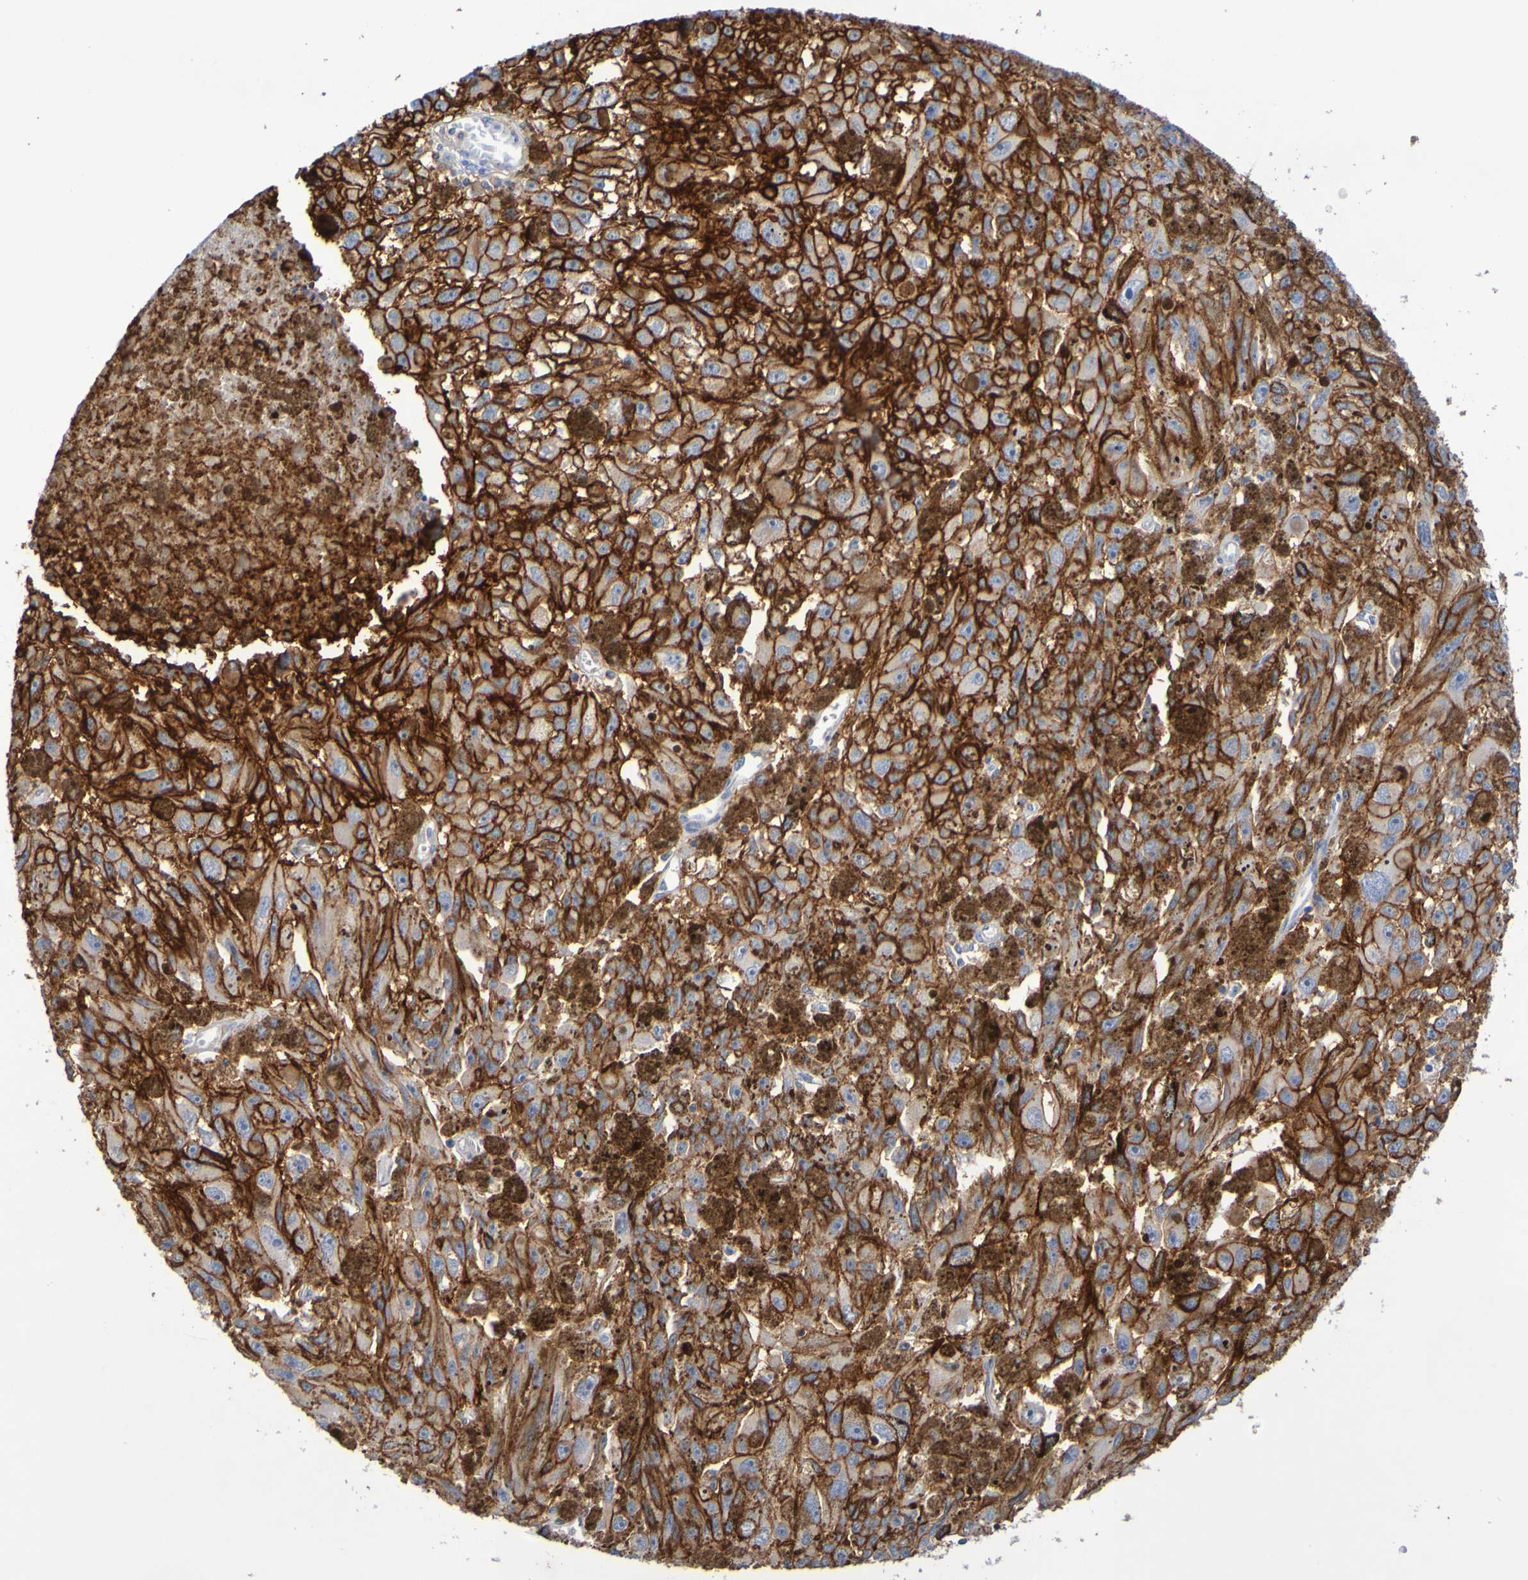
{"staining": {"intensity": "strong", "quantity": ">75%", "location": "cytoplasmic/membranous"}, "tissue": "melanoma", "cell_type": "Tumor cells", "image_type": "cancer", "snomed": [{"axis": "morphology", "description": "Malignant melanoma, NOS"}, {"axis": "topography", "description": "Skin"}], "caption": "The immunohistochemical stain shows strong cytoplasmic/membranous positivity in tumor cells of melanoma tissue.", "gene": "SLC3A2", "patient": {"sex": "female", "age": 104}}